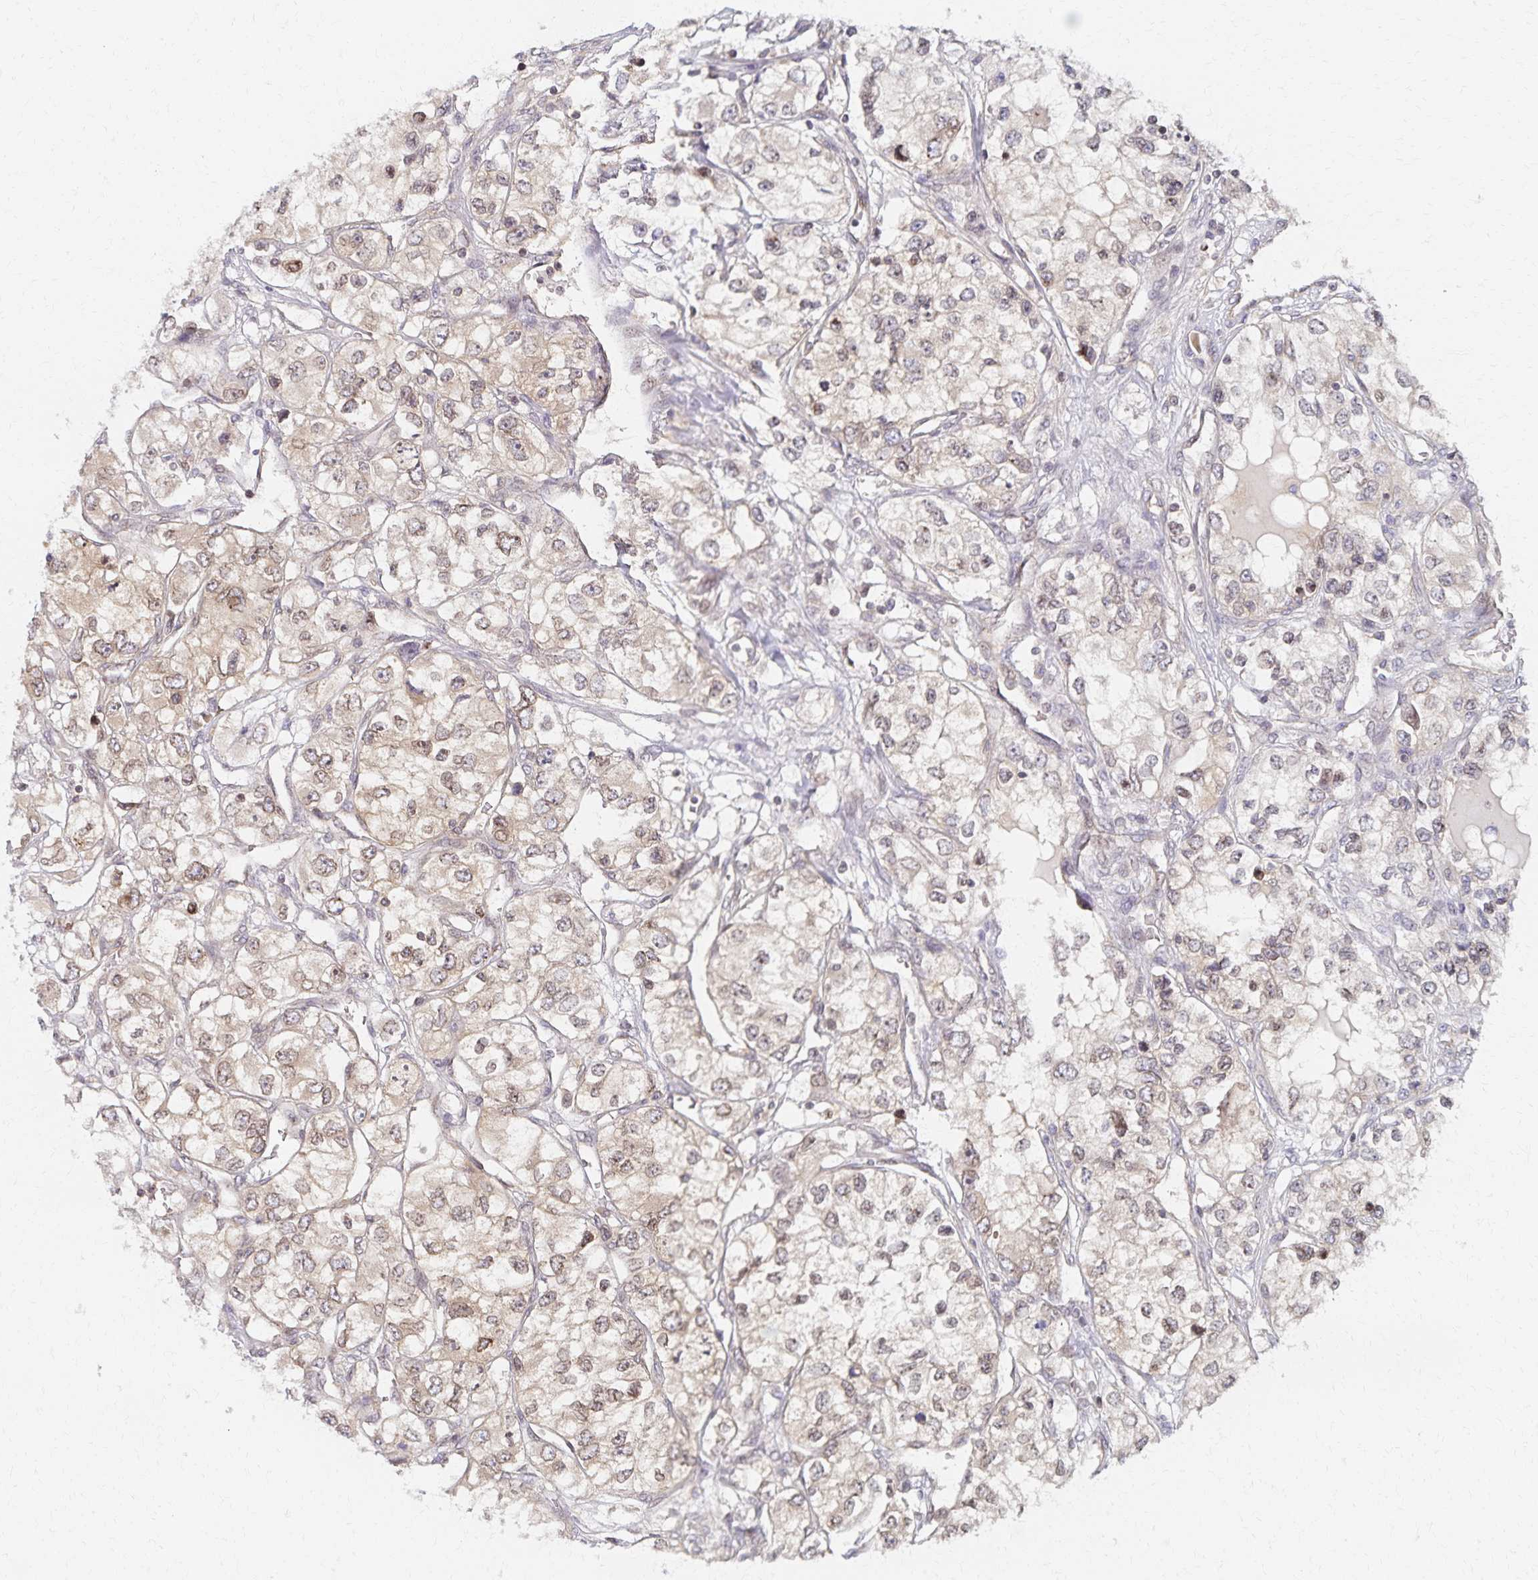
{"staining": {"intensity": "weak", "quantity": "25%-75%", "location": "cytoplasmic/membranous,nuclear"}, "tissue": "renal cancer", "cell_type": "Tumor cells", "image_type": "cancer", "snomed": [{"axis": "morphology", "description": "Adenocarcinoma, NOS"}, {"axis": "topography", "description": "Kidney"}], "caption": "Immunohistochemistry (IHC) of human renal cancer (adenocarcinoma) exhibits low levels of weak cytoplasmic/membranous and nuclear positivity in approximately 25%-75% of tumor cells. (DAB (3,3'-diaminobenzidine) = brown stain, brightfield microscopy at high magnification).", "gene": "RAB9B", "patient": {"sex": "female", "age": 59}}